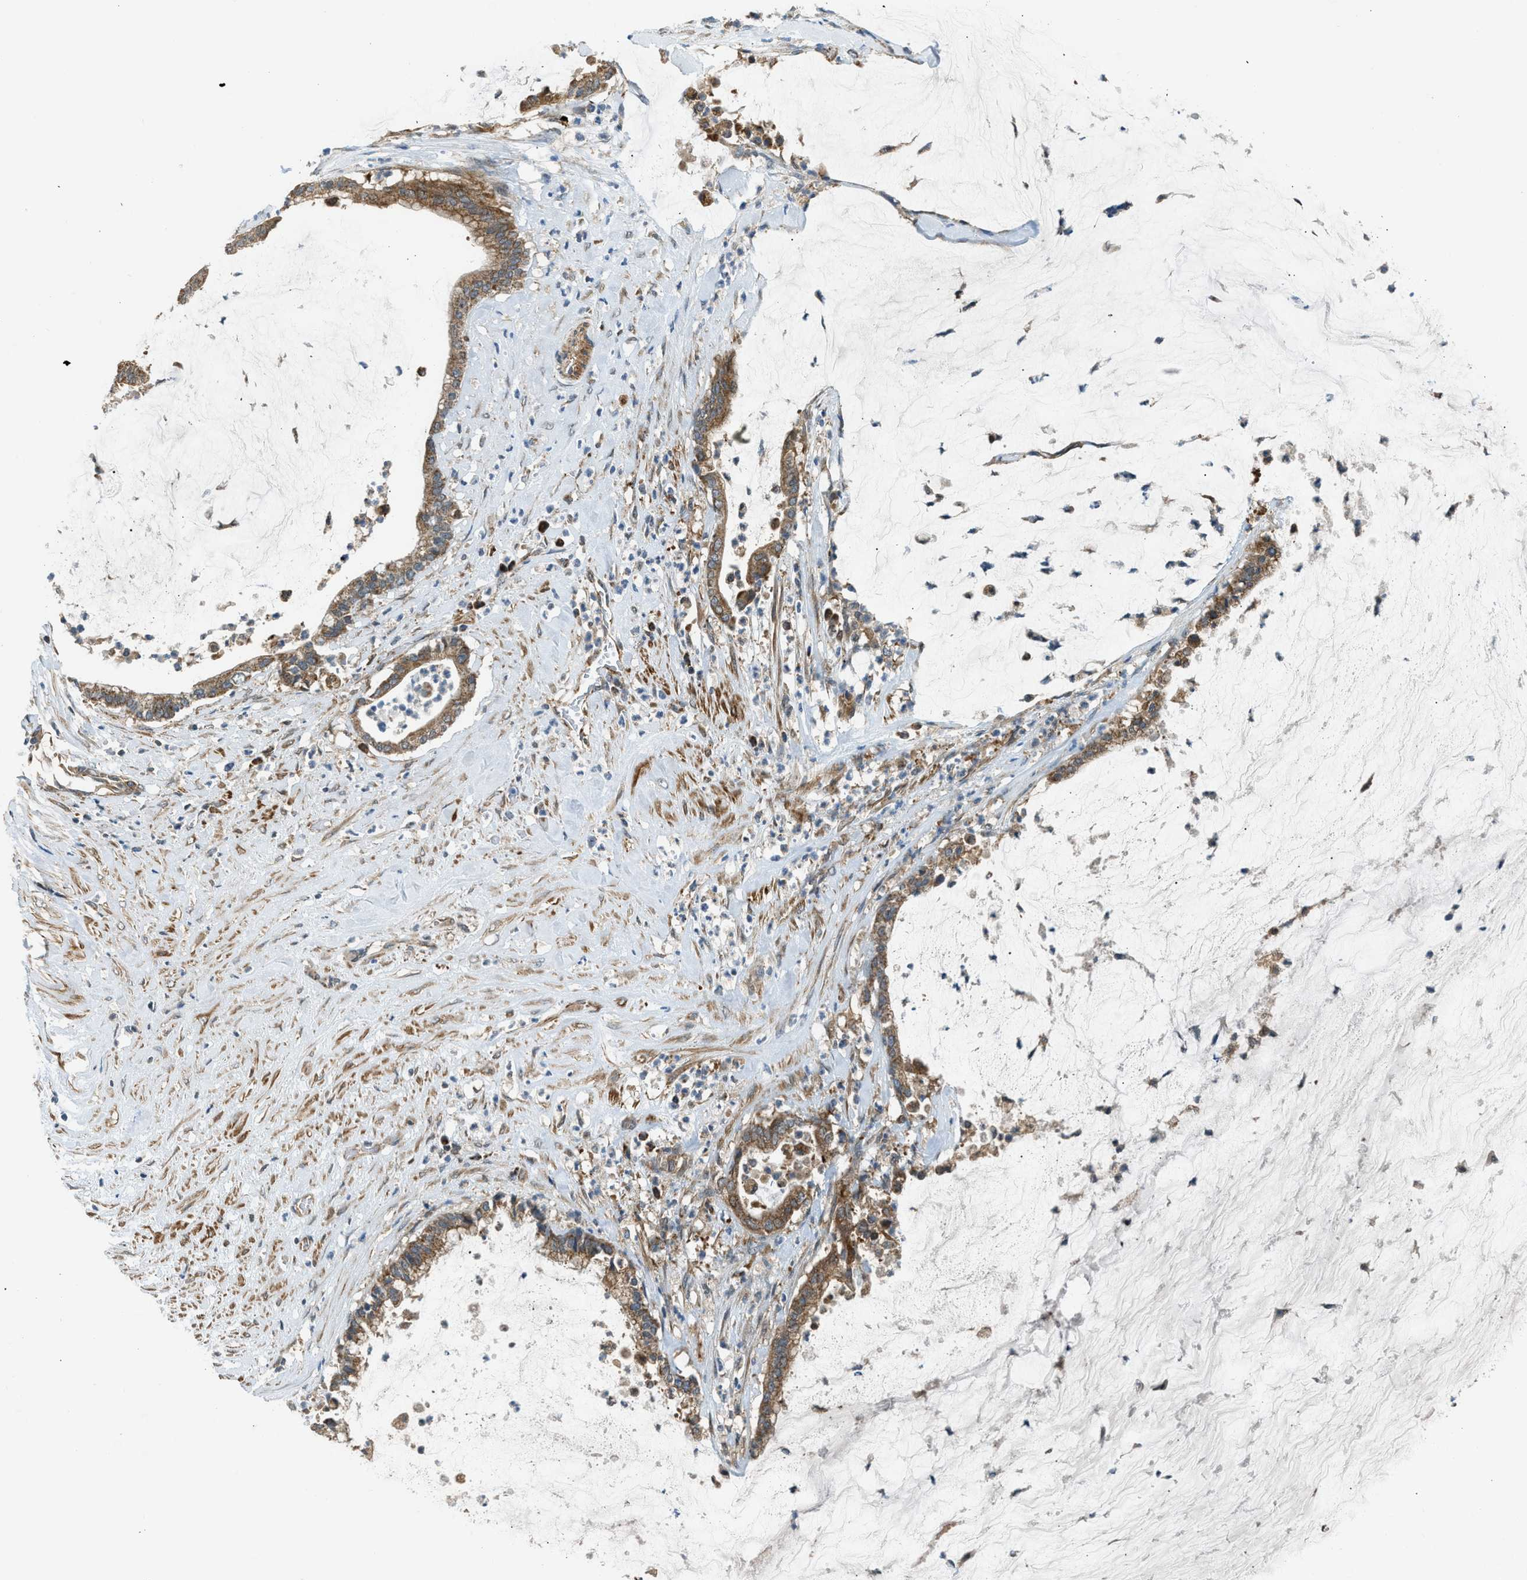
{"staining": {"intensity": "moderate", "quantity": ">75%", "location": "cytoplasmic/membranous"}, "tissue": "pancreatic cancer", "cell_type": "Tumor cells", "image_type": "cancer", "snomed": [{"axis": "morphology", "description": "Adenocarcinoma, NOS"}, {"axis": "topography", "description": "Pancreas"}], "caption": "Brown immunohistochemical staining in human adenocarcinoma (pancreatic) shows moderate cytoplasmic/membranous positivity in approximately >75% of tumor cells.", "gene": "SESN2", "patient": {"sex": "male", "age": 41}}